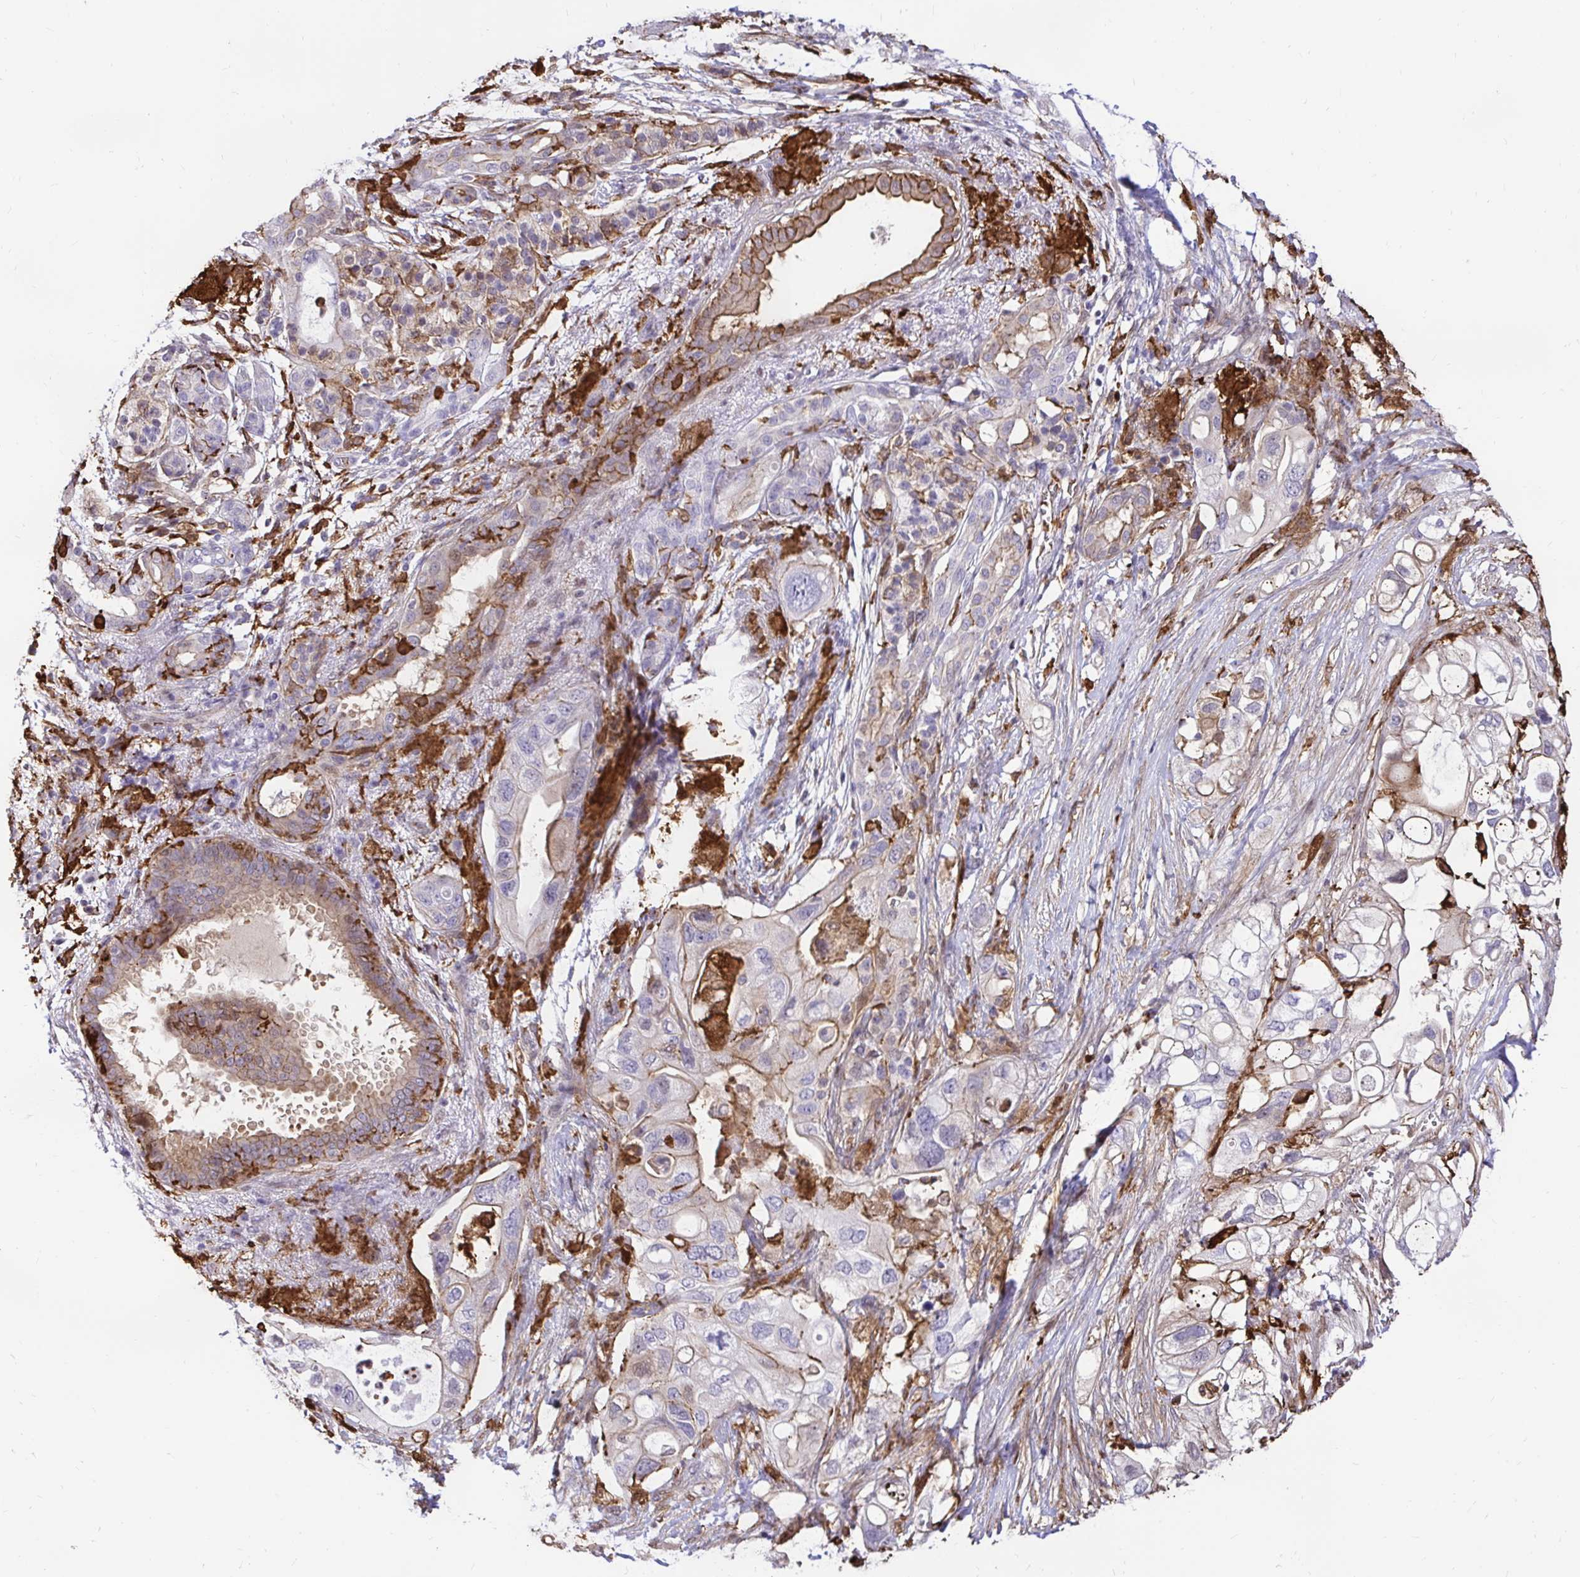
{"staining": {"intensity": "moderate", "quantity": "25%-75%", "location": "cytoplasmic/membranous"}, "tissue": "pancreatic cancer", "cell_type": "Tumor cells", "image_type": "cancer", "snomed": [{"axis": "morphology", "description": "Adenocarcinoma, NOS"}, {"axis": "topography", "description": "Pancreas"}], "caption": "About 25%-75% of tumor cells in human pancreatic cancer show moderate cytoplasmic/membranous protein expression as visualized by brown immunohistochemical staining.", "gene": "GSN", "patient": {"sex": "female", "age": 72}}